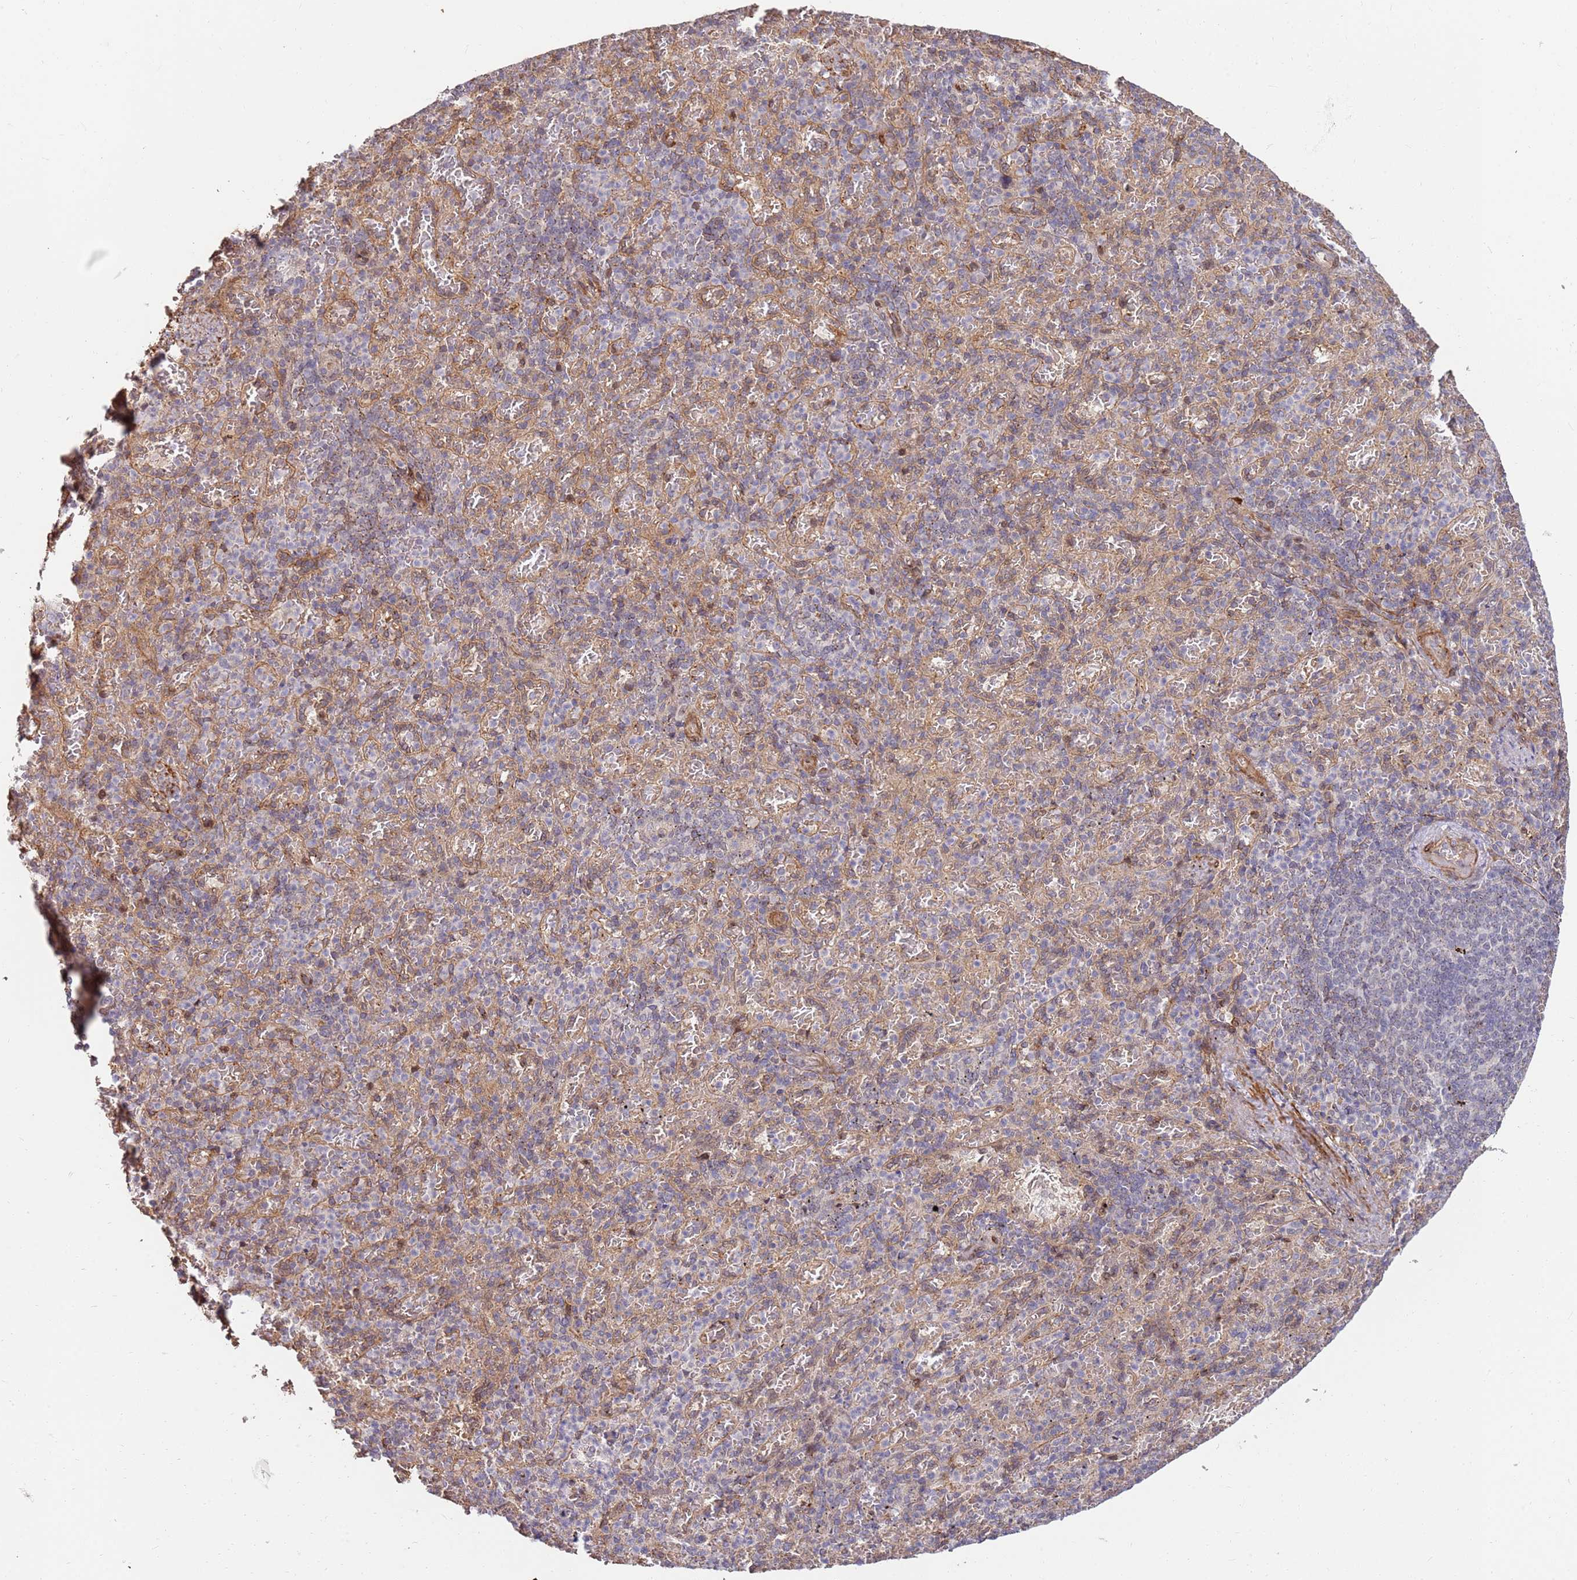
{"staining": {"intensity": "negative", "quantity": "none", "location": "none"}, "tissue": "spleen", "cell_type": "Cells in red pulp", "image_type": "normal", "snomed": [{"axis": "morphology", "description": "Normal tissue, NOS"}, {"axis": "topography", "description": "Spleen"}], "caption": "High magnification brightfield microscopy of unremarkable spleen stained with DAB (3,3'-diaminobenzidine) (brown) and counterstained with hematoxylin (blue): cells in red pulp show no significant positivity. Brightfield microscopy of immunohistochemistry stained with DAB (3,3'-diaminobenzidine) (brown) and hematoxylin (blue), captured at high magnification.", "gene": "ST18", "patient": {"sex": "female", "age": 74}}